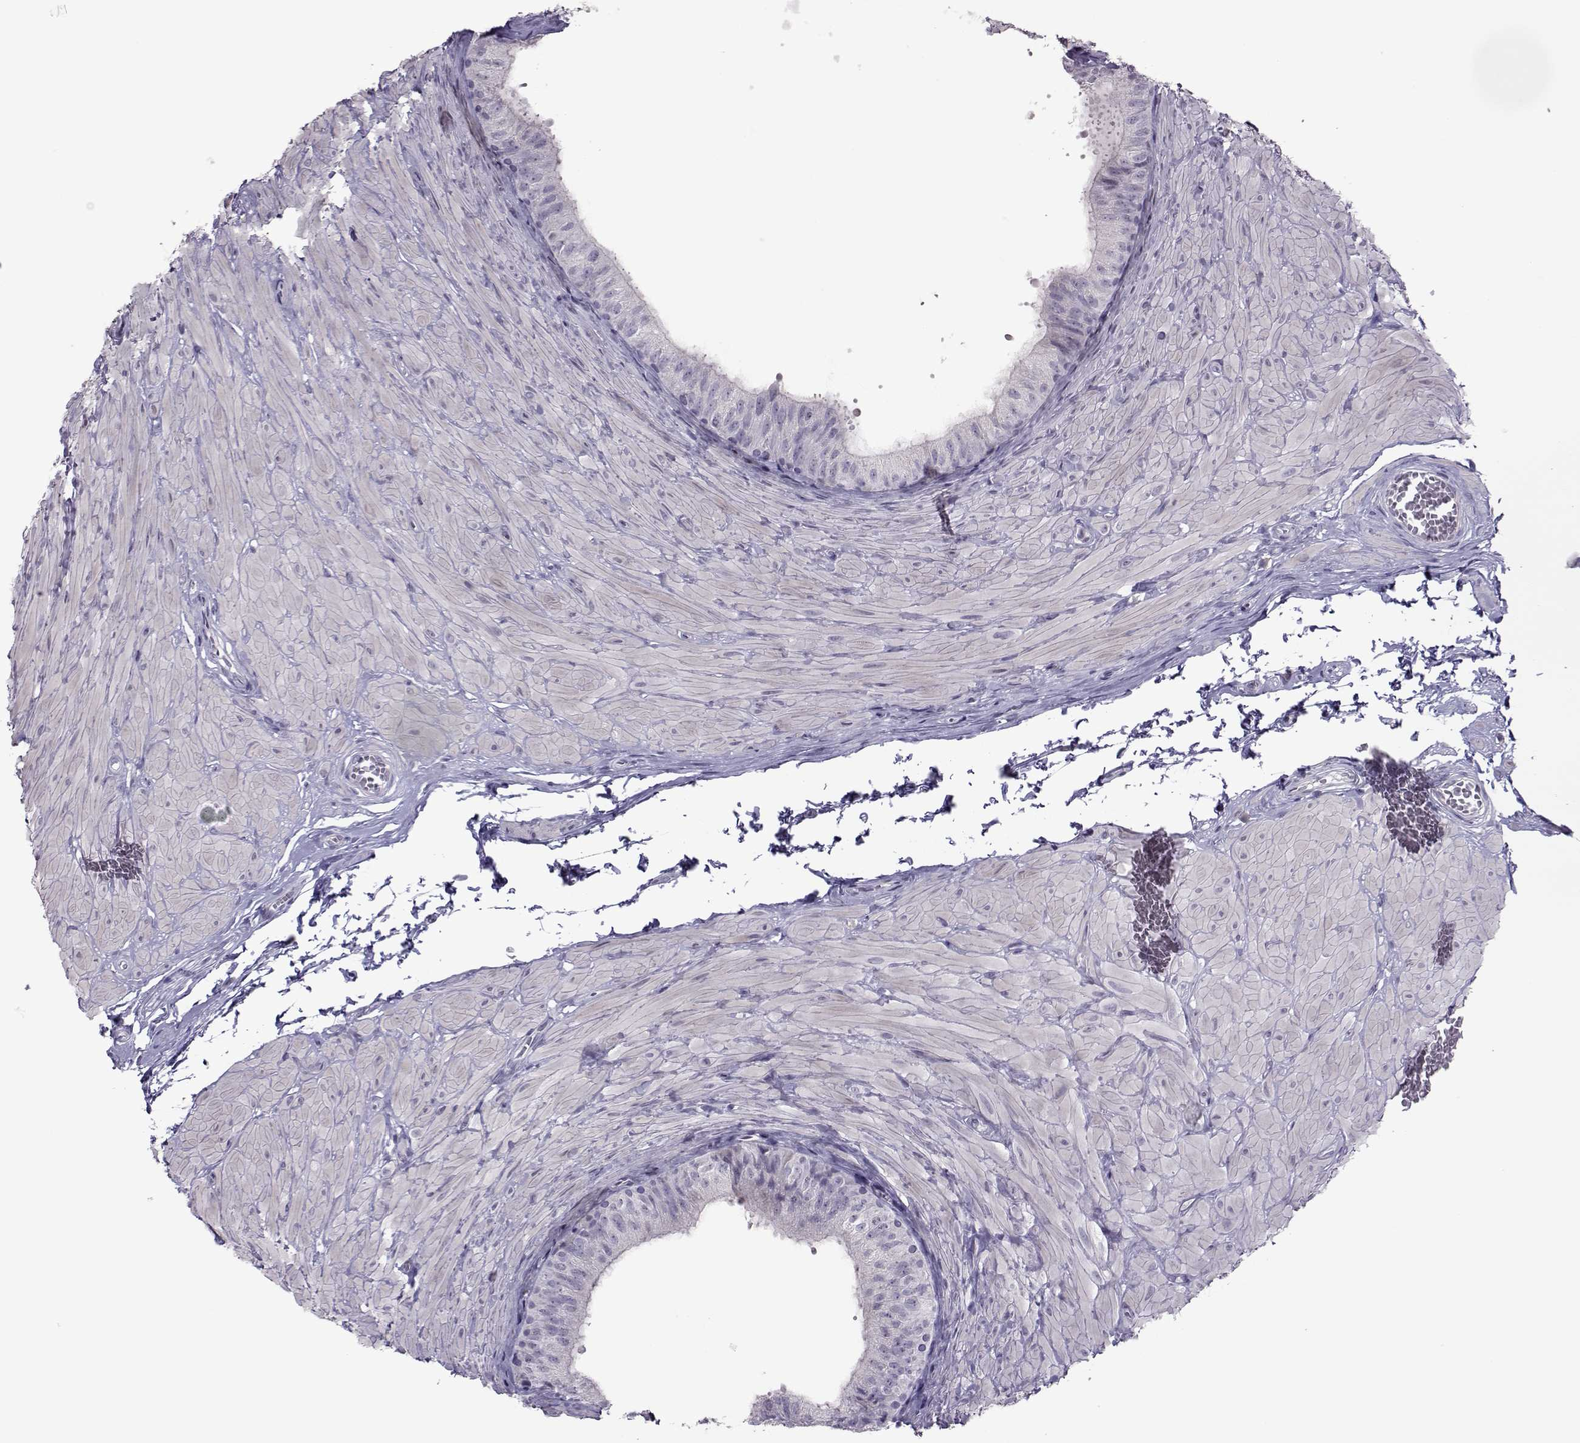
{"staining": {"intensity": "negative", "quantity": "none", "location": "none"}, "tissue": "epididymis", "cell_type": "Glandular cells", "image_type": "normal", "snomed": [{"axis": "morphology", "description": "Normal tissue, NOS"}, {"axis": "topography", "description": "Epididymis"}, {"axis": "topography", "description": "Vas deferens"}], "caption": "Protein analysis of normal epididymis exhibits no significant positivity in glandular cells. (DAB (3,3'-diaminobenzidine) IHC visualized using brightfield microscopy, high magnification).", "gene": "ASRGL1", "patient": {"sex": "male", "age": 23}}